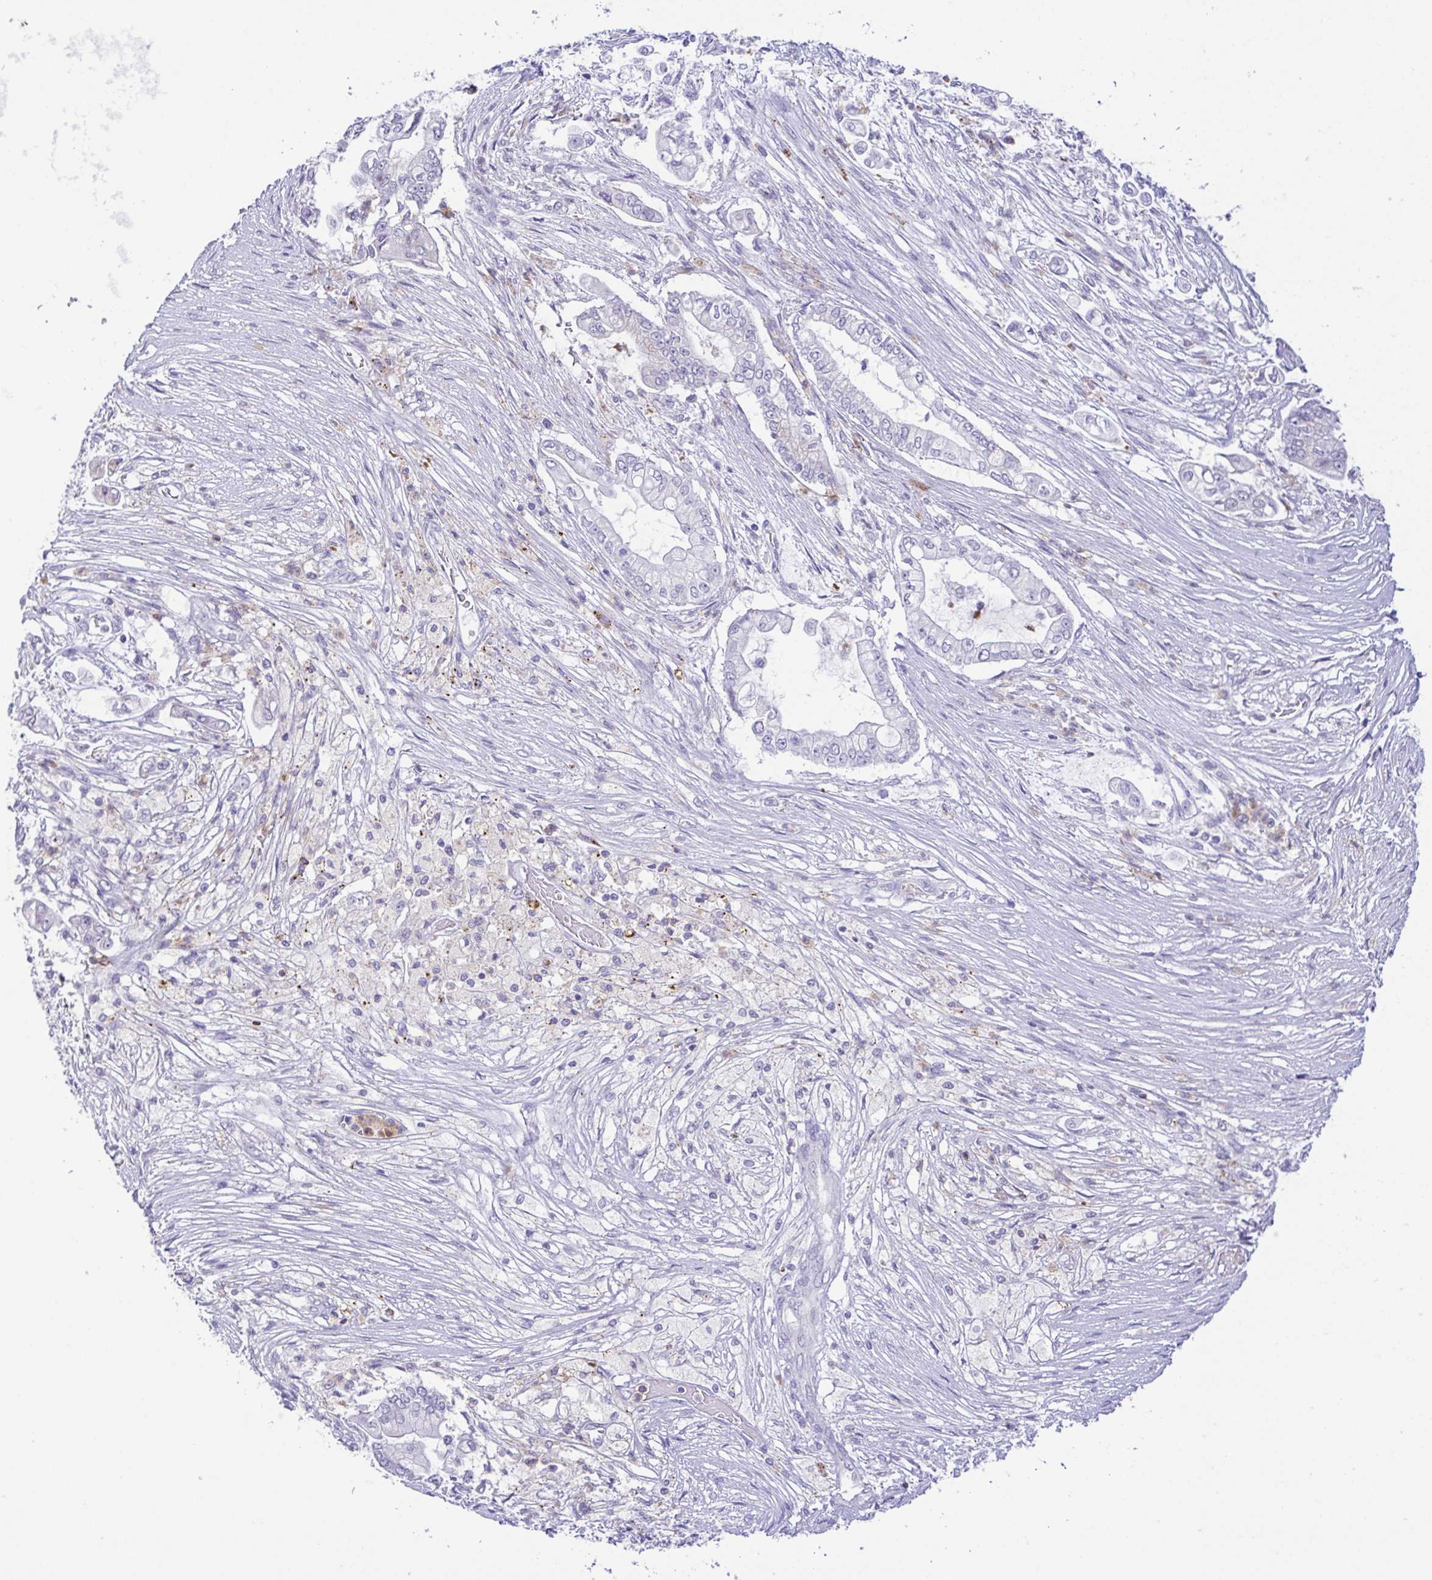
{"staining": {"intensity": "negative", "quantity": "none", "location": "none"}, "tissue": "pancreatic cancer", "cell_type": "Tumor cells", "image_type": "cancer", "snomed": [{"axis": "morphology", "description": "Adenocarcinoma, NOS"}, {"axis": "topography", "description": "Pancreas"}], "caption": "Adenocarcinoma (pancreatic) was stained to show a protein in brown. There is no significant positivity in tumor cells.", "gene": "PGLYRP1", "patient": {"sex": "female", "age": 69}}